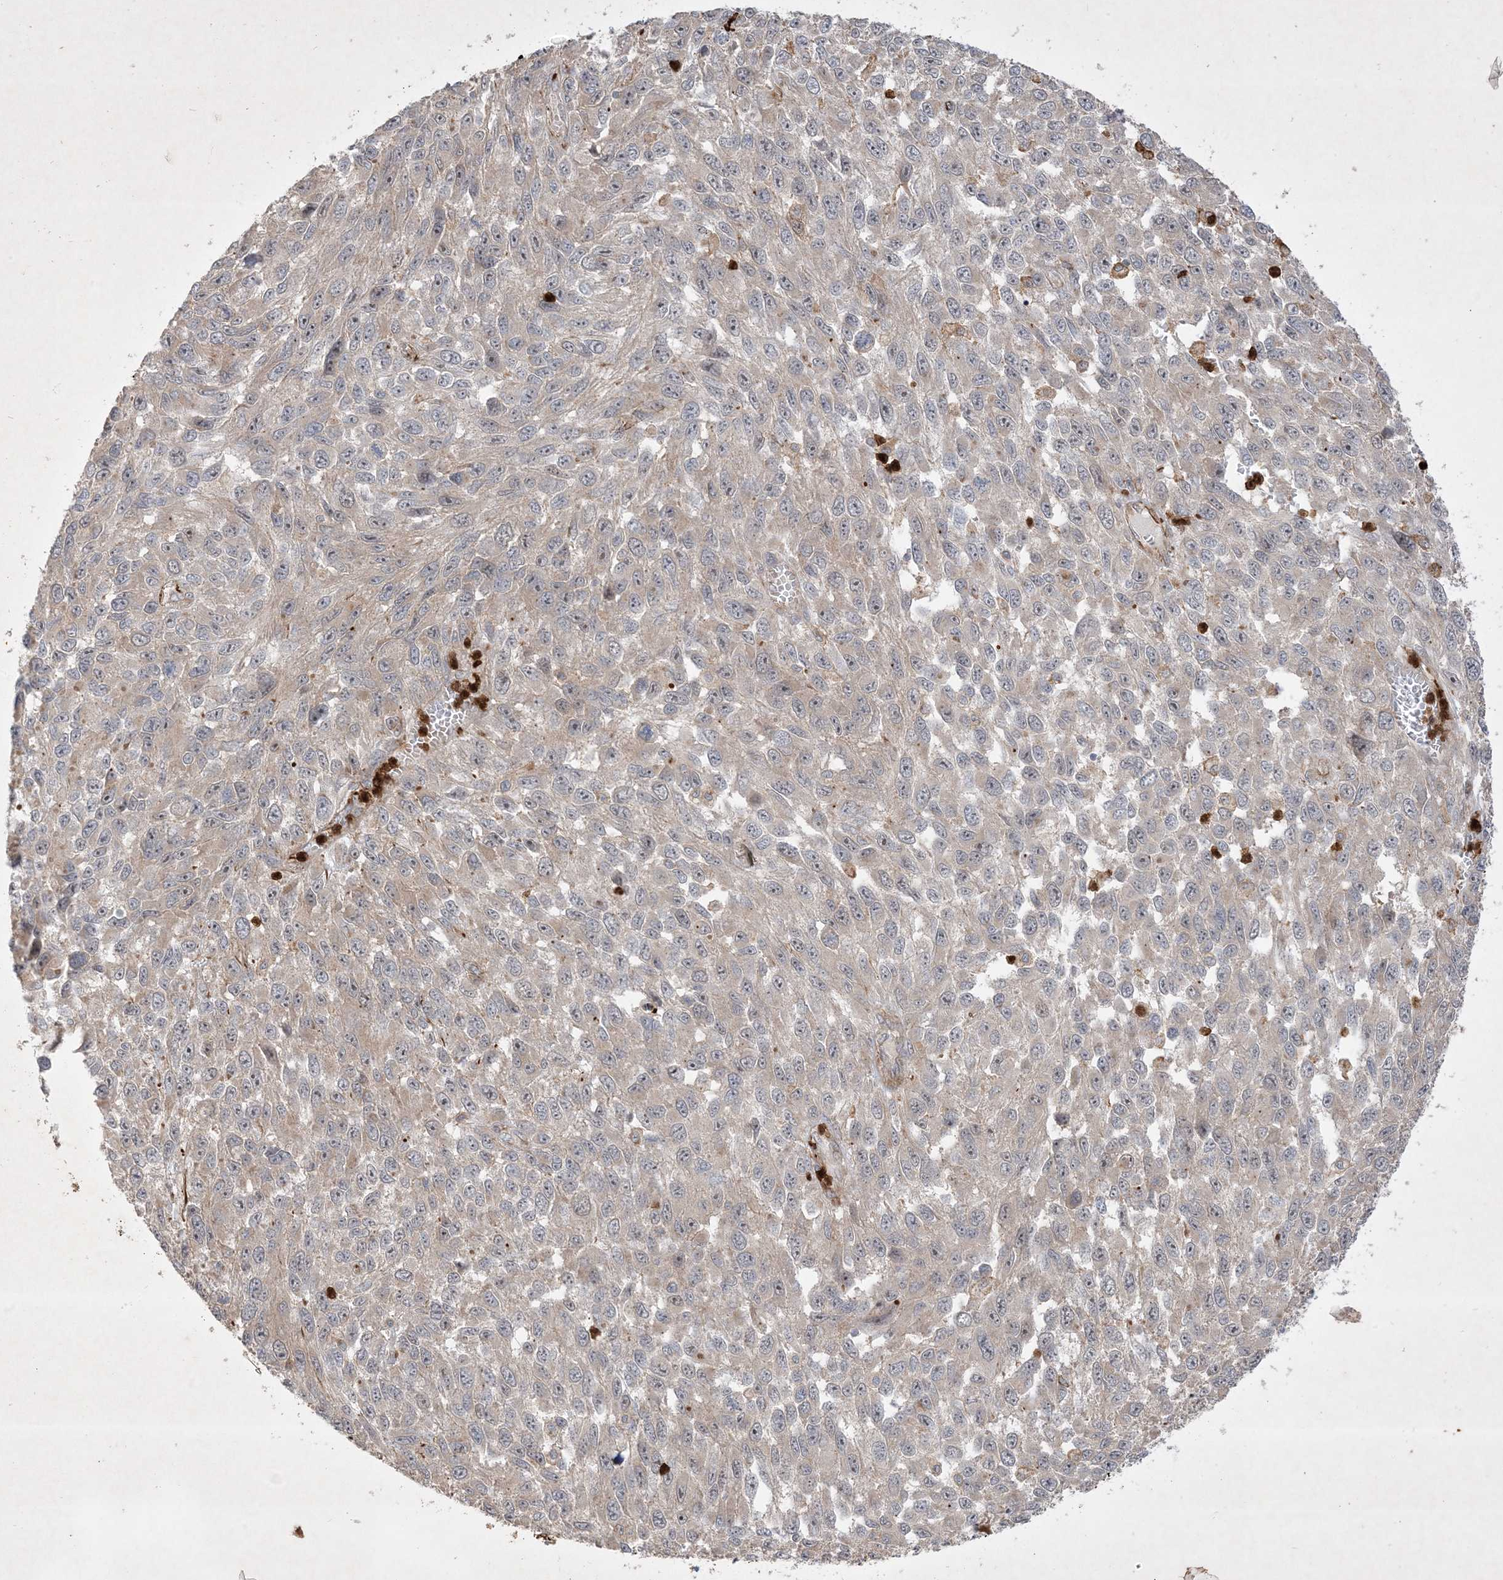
{"staining": {"intensity": "negative", "quantity": "none", "location": "none"}, "tissue": "melanoma", "cell_type": "Tumor cells", "image_type": "cancer", "snomed": [{"axis": "morphology", "description": "Malignant melanoma, NOS"}, {"axis": "topography", "description": "Skin"}], "caption": "Human malignant melanoma stained for a protein using IHC demonstrates no staining in tumor cells.", "gene": "IFT57", "patient": {"sex": "female", "age": 96}}